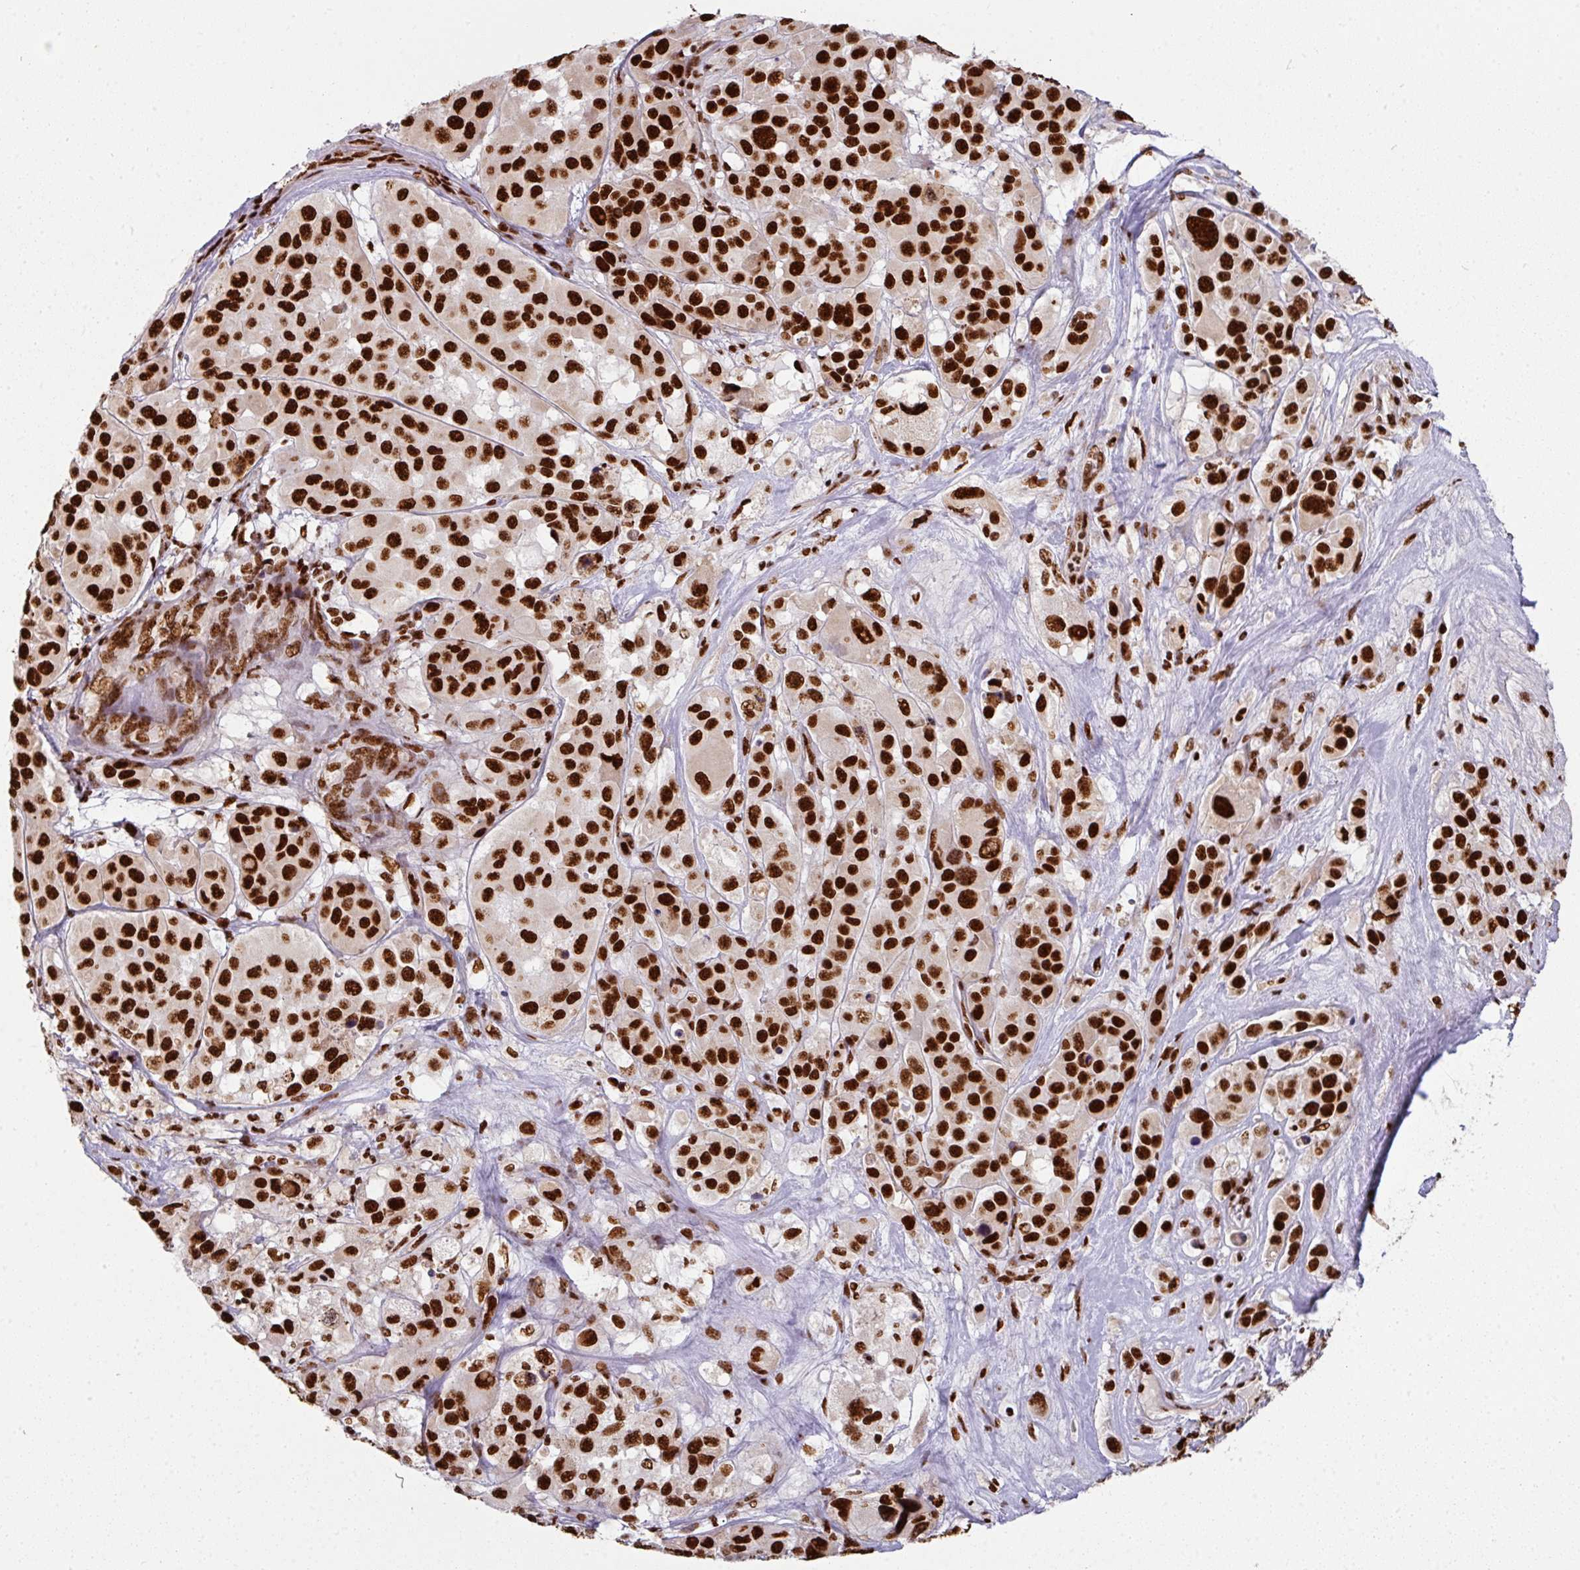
{"staining": {"intensity": "strong", "quantity": ">75%", "location": "nuclear"}, "tissue": "melanoma", "cell_type": "Tumor cells", "image_type": "cancer", "snomed": [{"axis": "morphology", "description": "Malignant melanoma, Metastatic site"}, {"axis": "topography", "description": "Lymph node"}], "caption": "A high-resolution histopathology image shows immunohistochemistry staining of malignant melanoma (metastatic site), which displays strong nuclear positivity in approximately >75% of tumor cells.", "gene": "SIK3", "patient": {"sex": "female", "age": 65}}